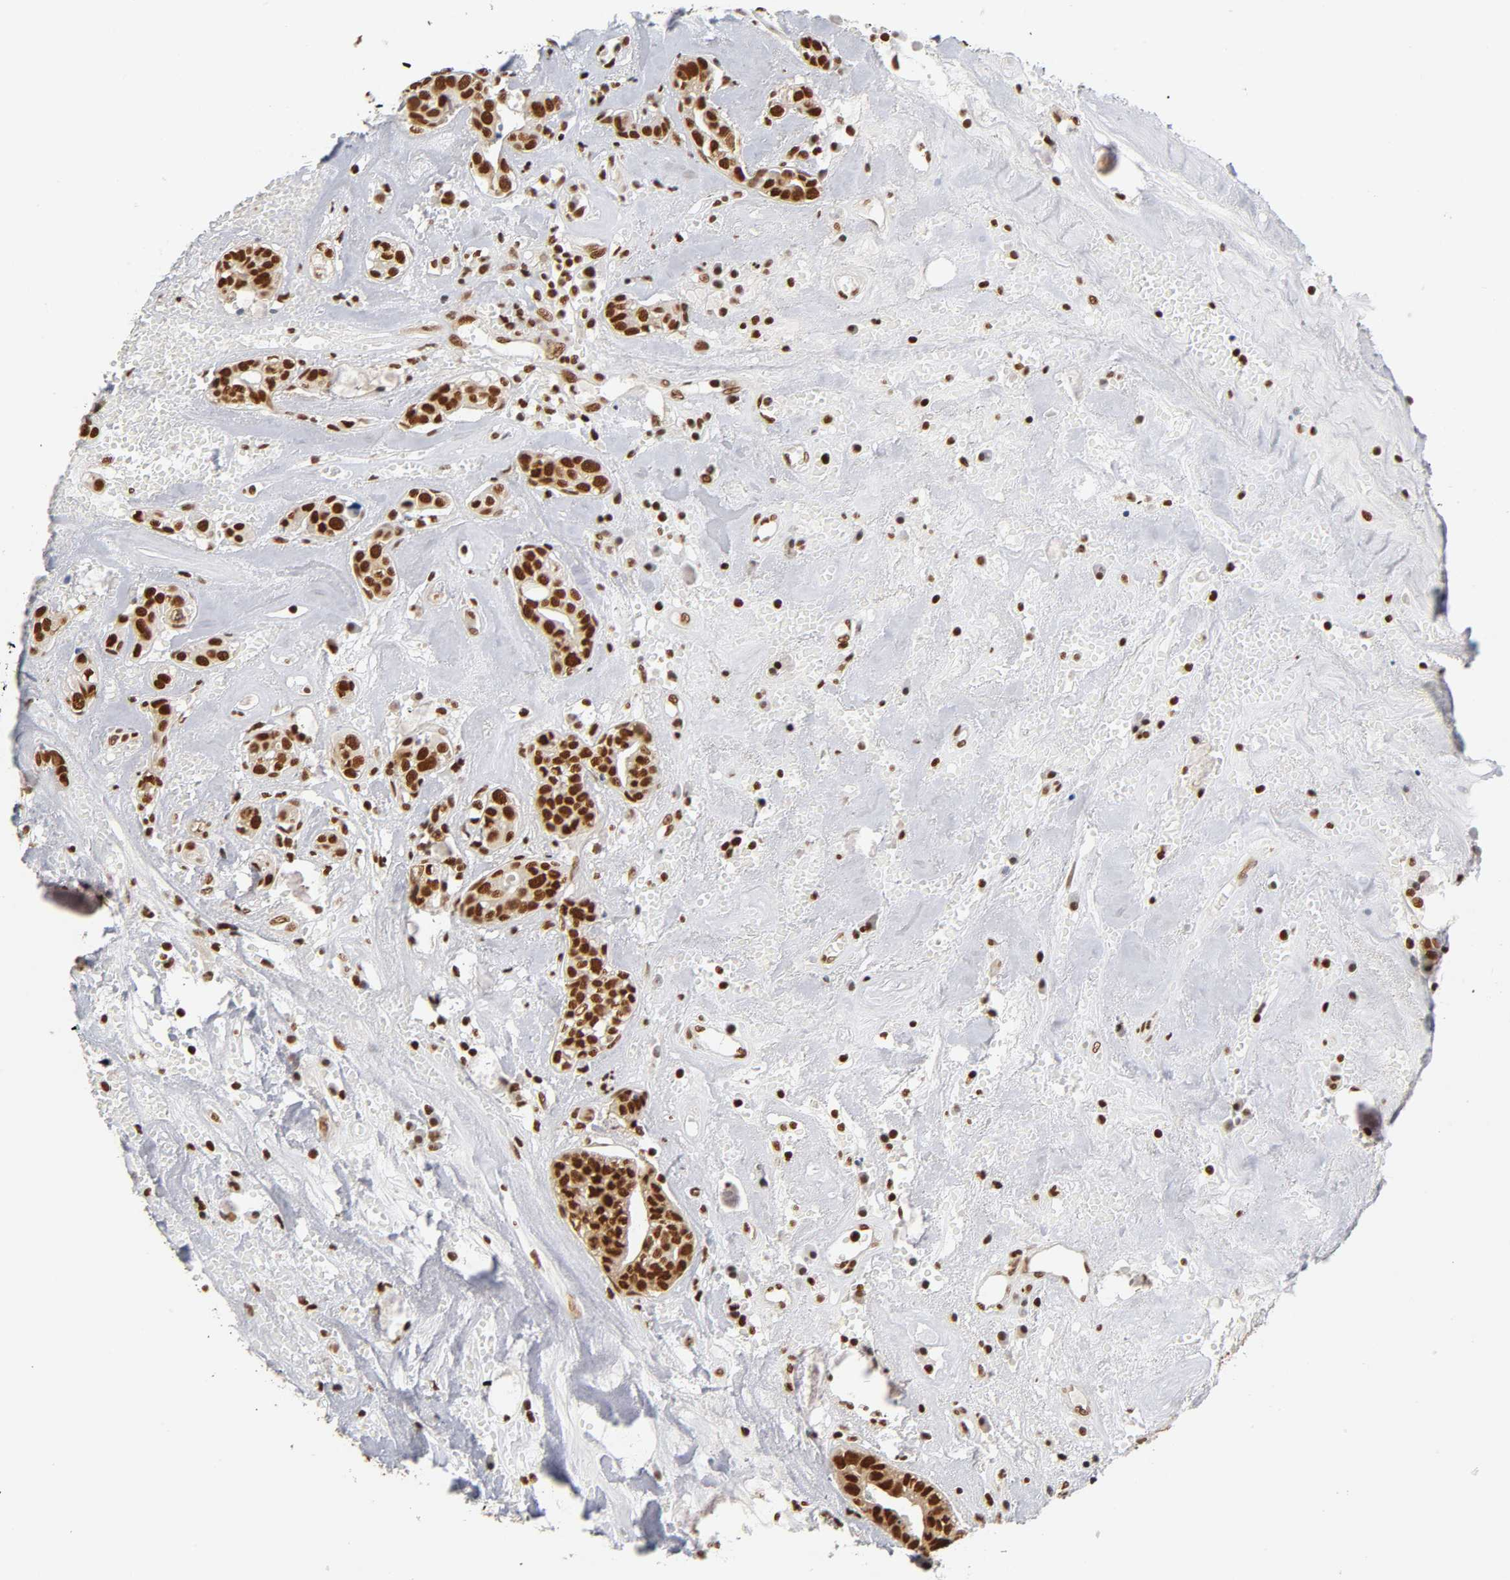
{"staining": {"intensity": "strong", "quantity": ">75%", "location": "nuclear"}, "tissue": "head and neck cancer", "cell_type": "Tumor cells", "image_type": "cancer", "snomed": [{"axis": "morphology", "description": "Adenocarcinoma, NOS"}, {"axis": "topography", "description": "Salivary gland"}, {"axis": "topography", "description": "Head-Neck"}], "caption": "Immunohistochemical staining of head and neck cancer (adenocarcinoma) demonstrates high levels of strong nuclear protein positivity in approximately >75% of tumor cells.", "gene": "ILKAP", "patient": {"sex": "female", "age": 65}}